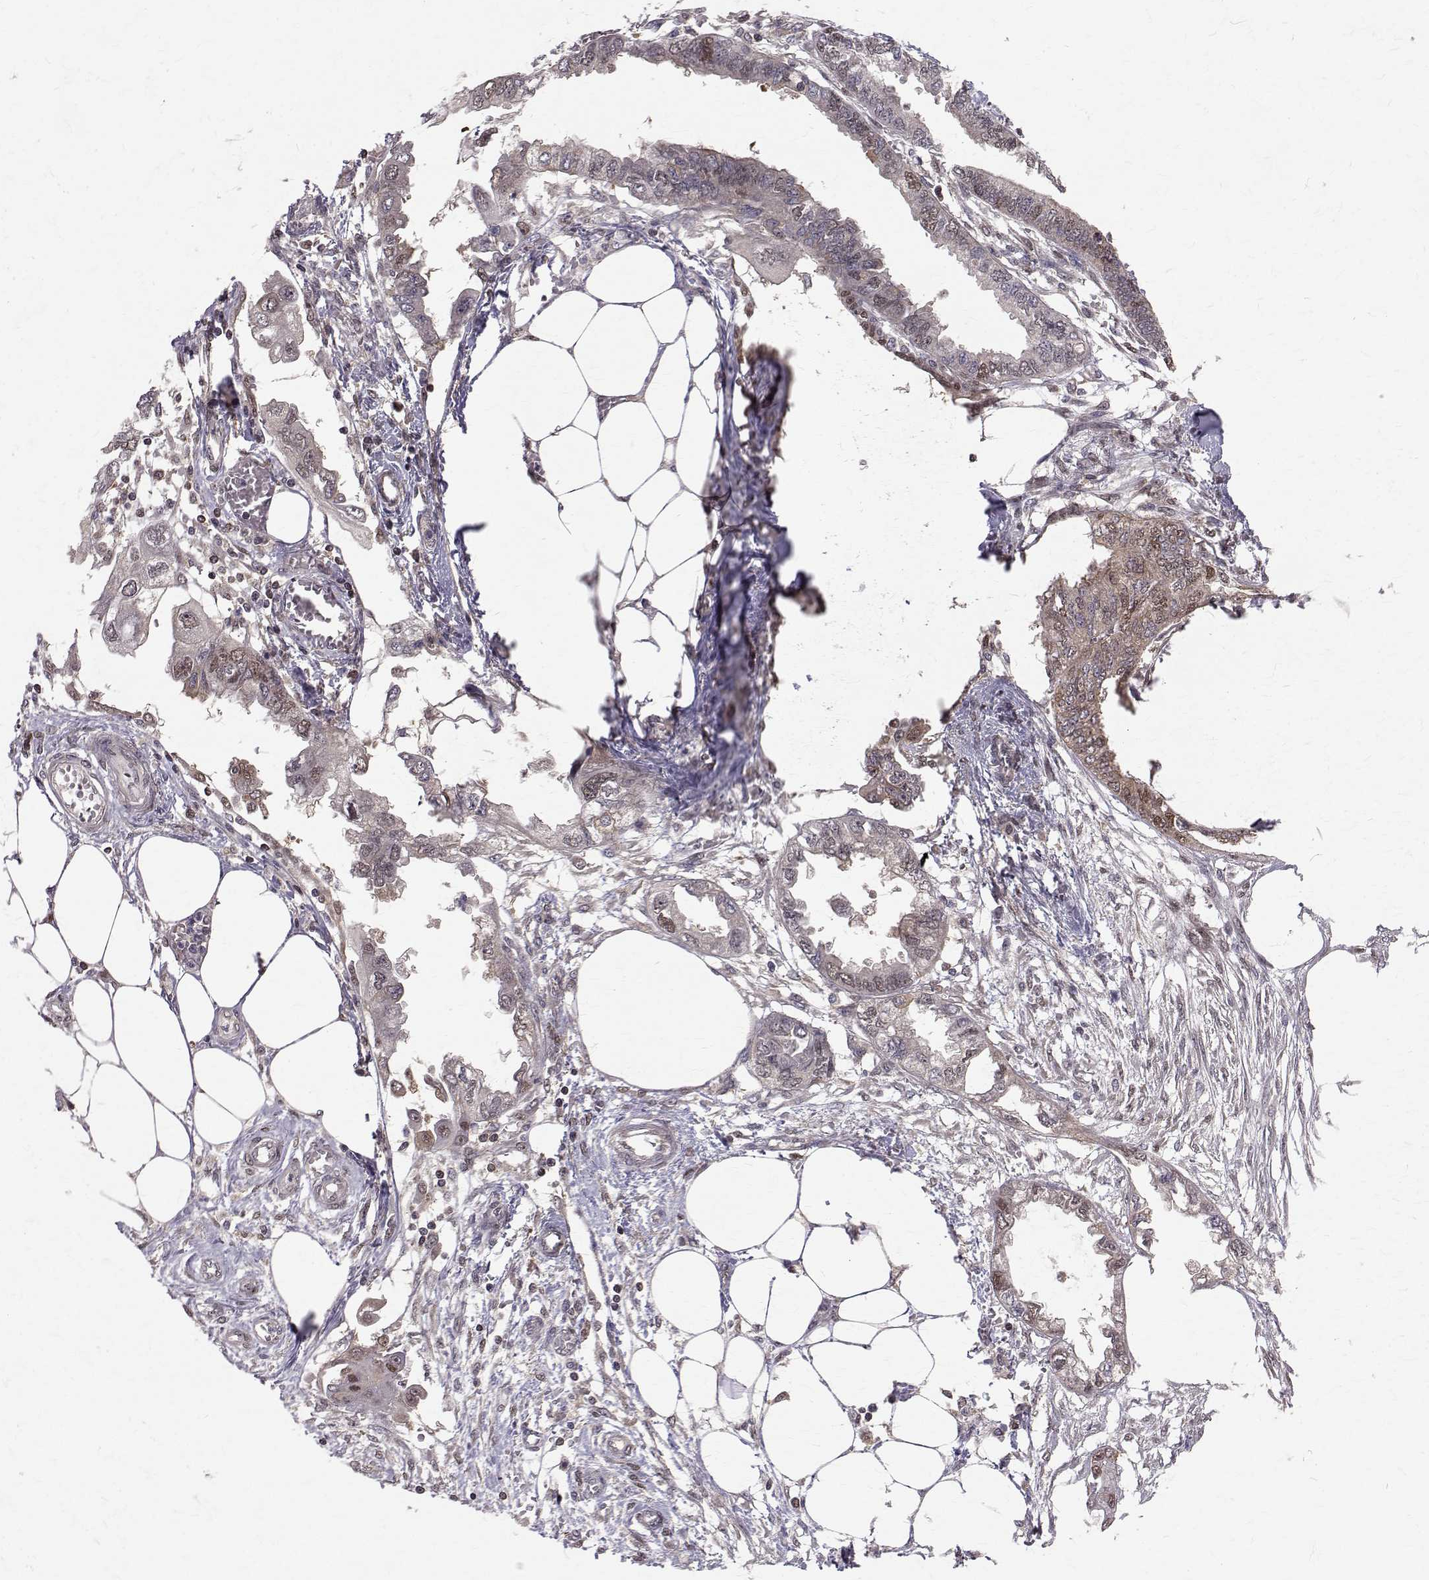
{"staining": {"intensity": "weak", "quantity": "25%-75%", "location": "cytoplasmic/membranous,nuclear"}, "tissue": "endometrial cancer", "cell_type": "Tumor cells", "image_type": "cancer", "snomed": [{"axis": "morphology", "description": "Adenocarcinoma, NOS"}, {"axis": "morphology", "description": "Adenocarcinoma, metastatic, NOS"}, {"axis": "topography", "description": "Adipose tissue"}, {"axis": "topography", "description": "Endometrium"}], "caption": "Immunohistochemical staining of endometrial cancer (metastatic adenocarcinoma) reveals low levels of weak cytoplasmic/membranous and nuclear expression in approximately 25%-75% of tumor cells.", "gene": "NIF3L1", "patient": {"sex": "female", "age": 67}}